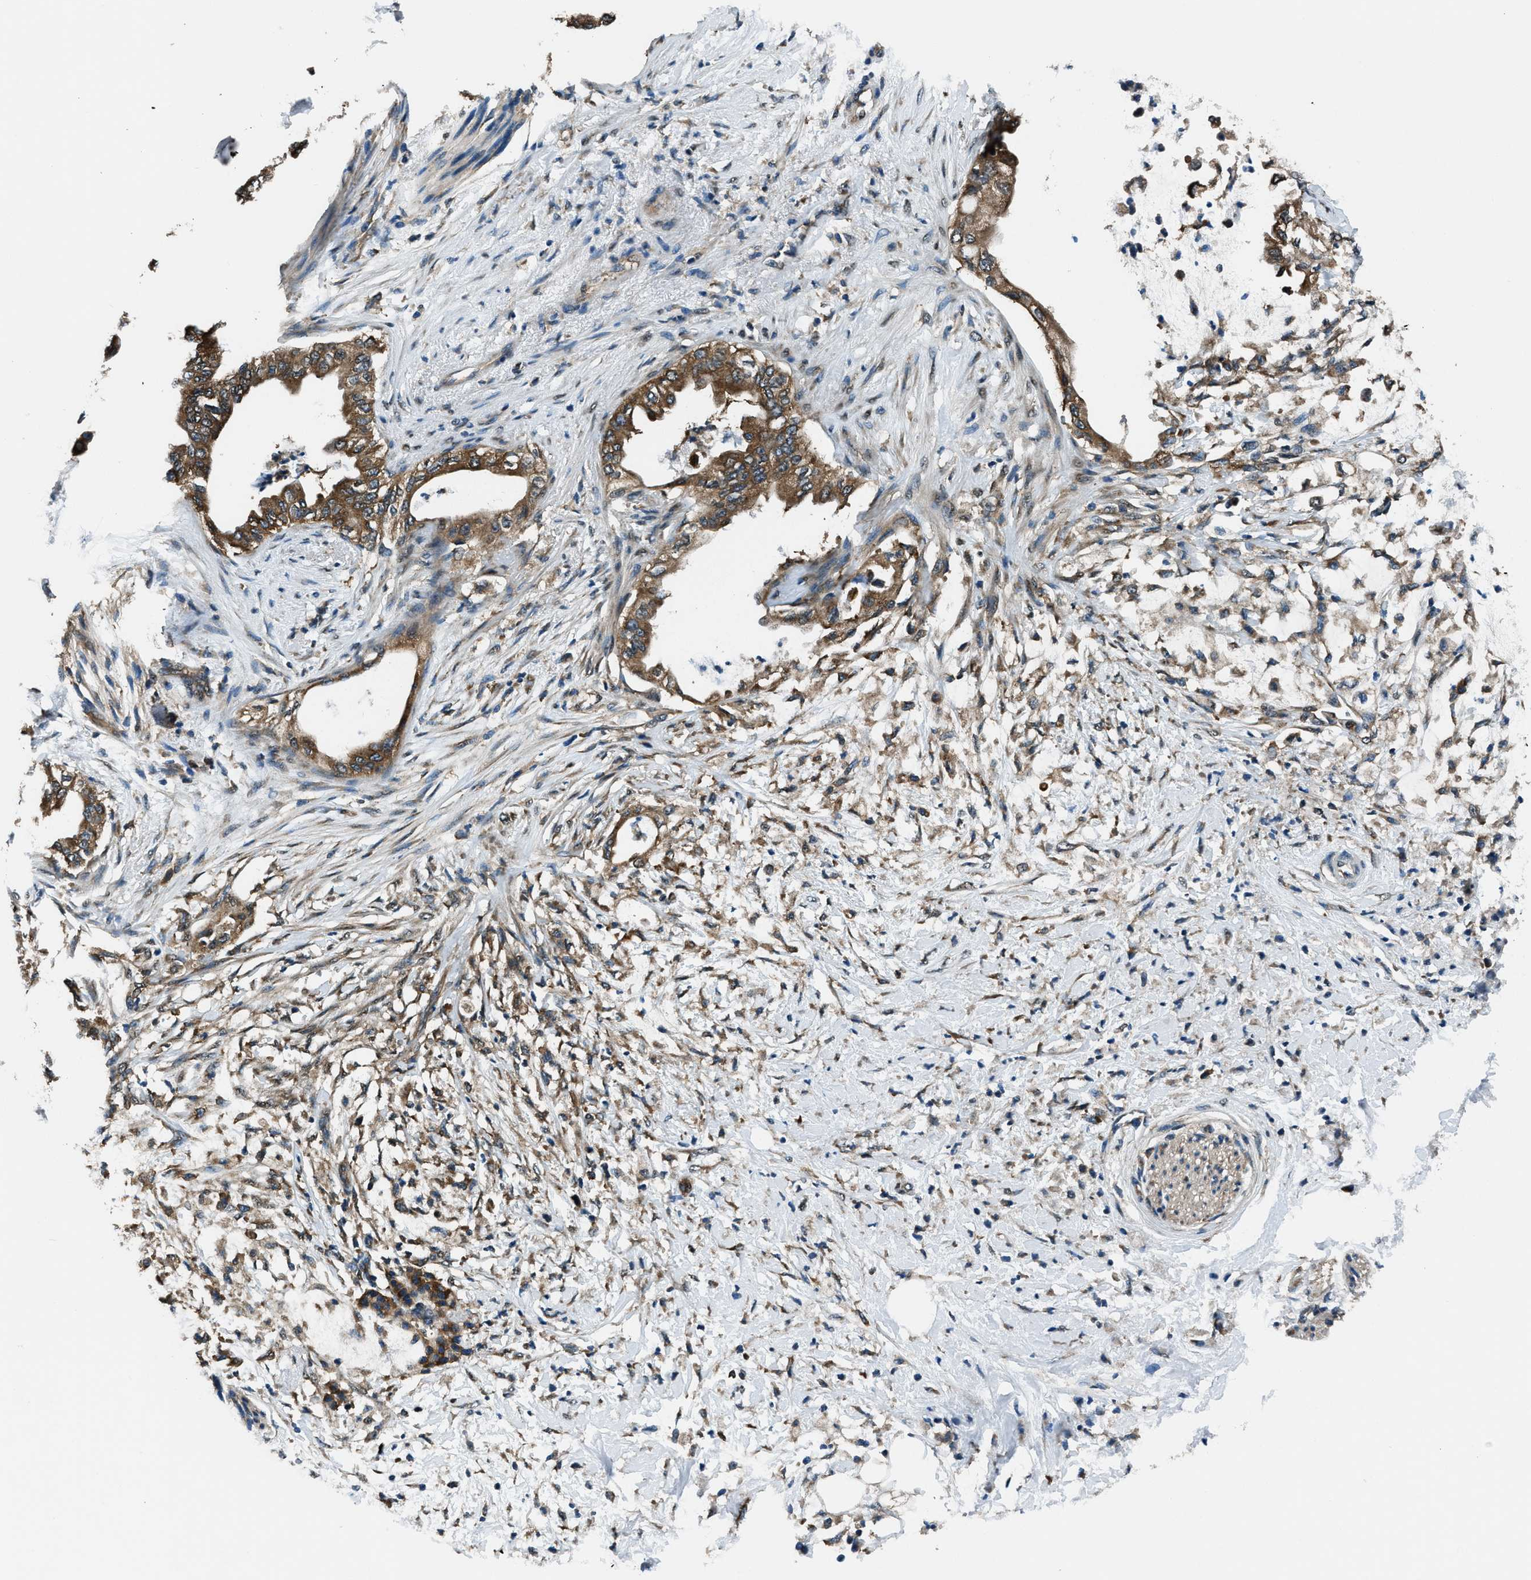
{"staining": {"intensity": "moderate", "quantity": ">75%", "location": "cytoplasmic/membranous"}, "tissue": "pancreatic cancer", "cell_type": "Tumor cells", "image_type": "cancer", "snomed": [{"axis": "morphology", "description": "Normal tissue, NOS"}, {"axis": "morphology", "description": "Adenocarcinoma, NOS"}, {"axis": "topography", "description": "Pancreas"}, {"axis": "topography", "description": "Duodenum"}], "caption": "High-magnification brightfield microscopy of pancreatic adenocarcinoma stained with DAB (3,3'-diaminobenzidine) (brown) and counterstained with hematoxylin (blue). tumor cells exhibit moderate cytoplasmic/membranous expression is seen in about>75% of cells.", "gene": "ARFGAP2", "patient": {"sex": "female", "age": 60}}